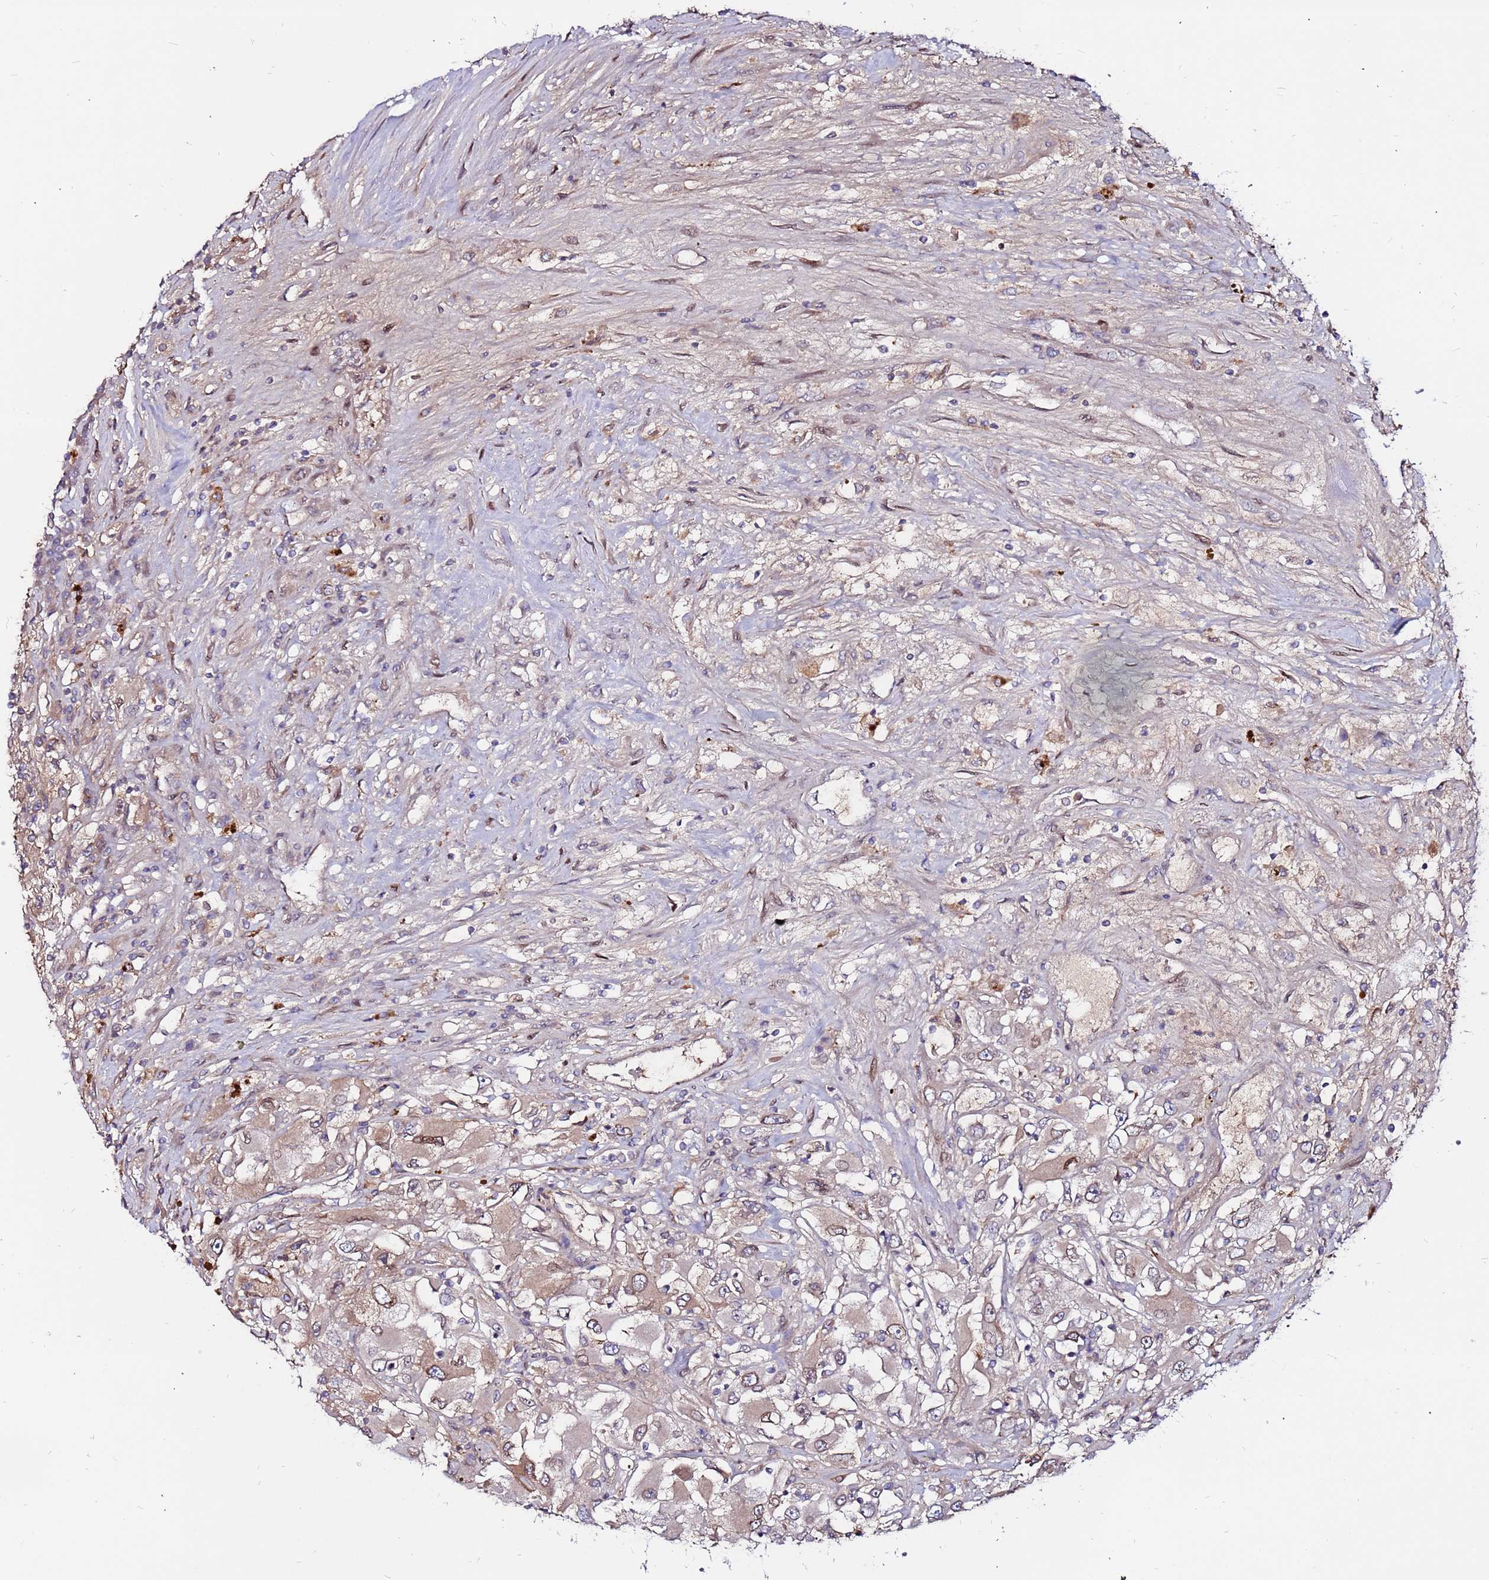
{"staining": {"intensity": "weak", "quantity": "<25%", "location": "cytoplasmic/membranous"}, "tissue": "renal cancer", "cell_type": "Tumor cells", "image_type": "cancer", "snomed": [{"axis": "morphology", "description": "Adenocarcinoma, NOS"}, {"axis": "topography", "description": "Kidney"}], "caption": "Histopathology image shows no protein expression in tumor cells of adenocarcinoma (renal) tissue.", "gene": "CCDC71", "patient": {"sex": "female", "age": 52}}